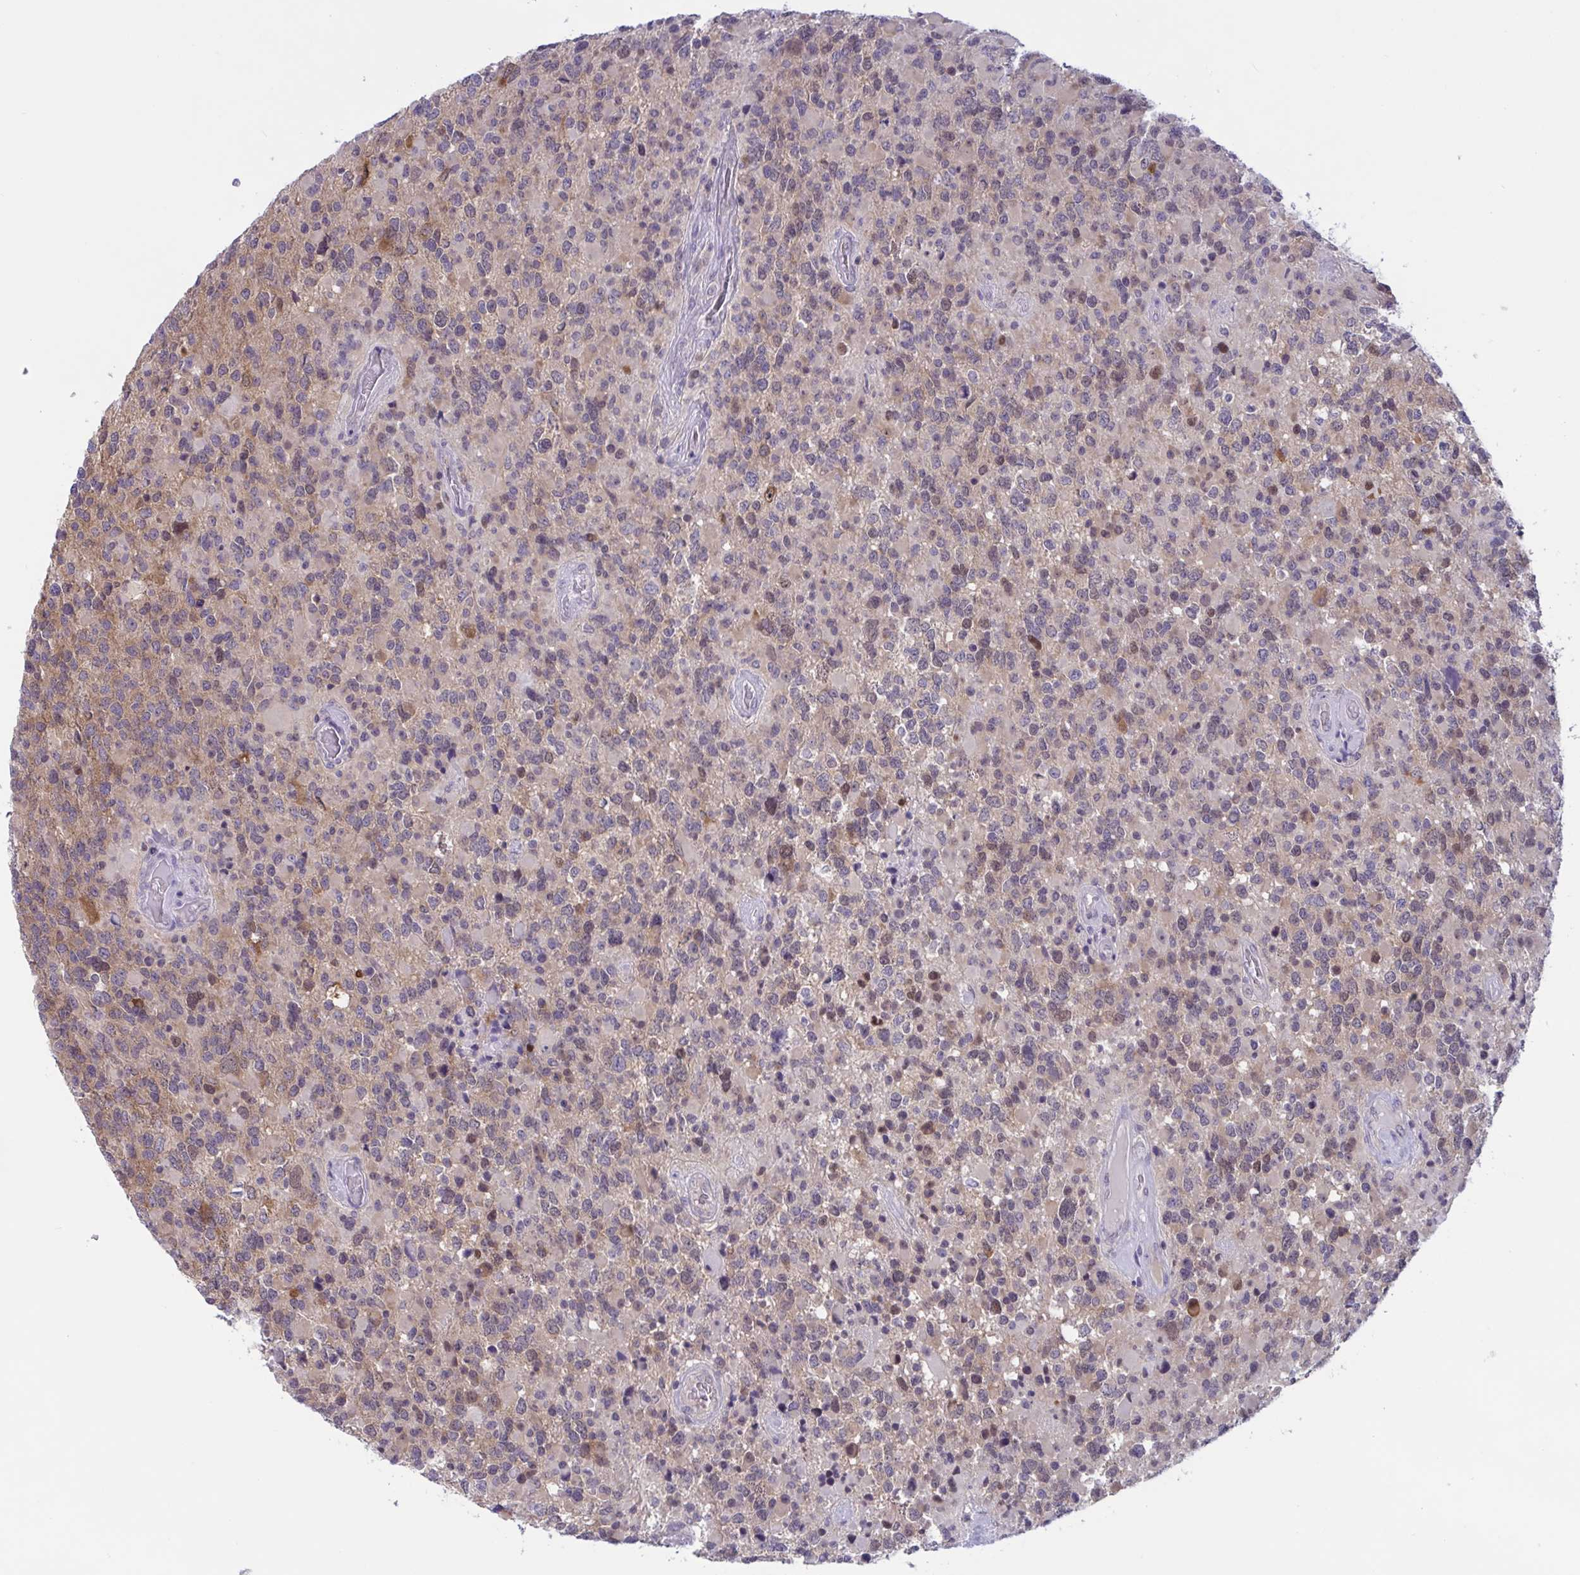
{"staining": {"intensity": "weak", "quantity": "<25%", "location": "cytoplasmic/membranous,nuclear"}, "tissue": "glioma", "cell_type": "Tumor cells", "image_type": "cancer", "snomed": [{"axis": "morphology", "description": "Glioma, malignant, High grade"}, {"axis": "topography", "description": "Brain"}], "caption": "Histopathology image shows no significant protein expression in tumor cells of glioma.", "gene": "TSN", "patient": {"sex": "female", "age": 40}}